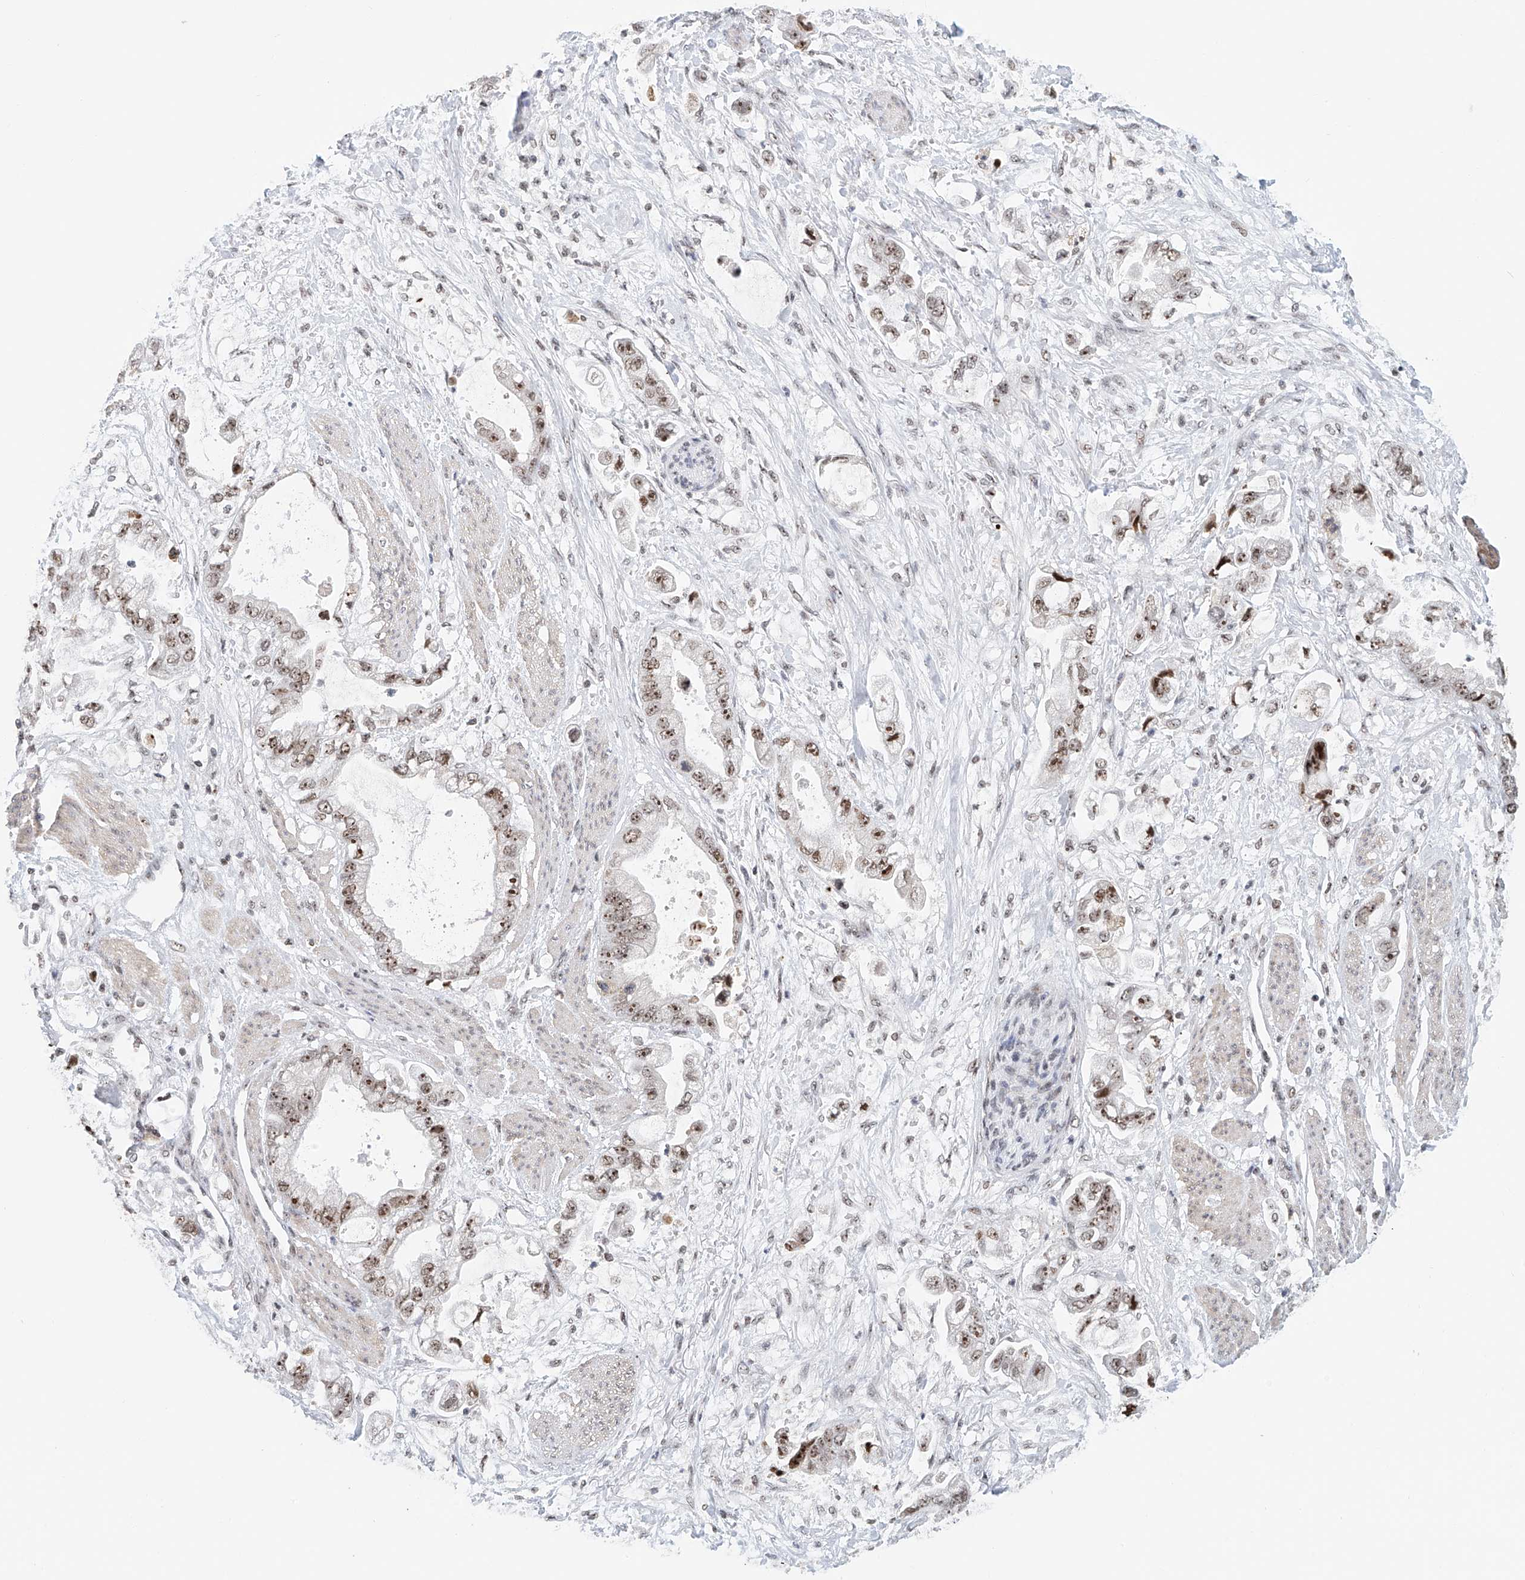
{"staining": {"intensity": "moderate", "quantity": ">75%", "location": "nuclear"}, "tissue": "stomach cancer", "cell_type": "Tumor cells", "image_type": "cancer", "snomed": [{"axis": "morphology", "description": "Adenocarcinoma, NOS"}, {"axis": "topography", "description": "Stomach"}], "caption": "Adenocarcinoma (stomach) stained with a protein marker displays moderate staining in tumor cells.", "gene": "PRUNE2", "patient": {"sex": "male", "age": 62}}